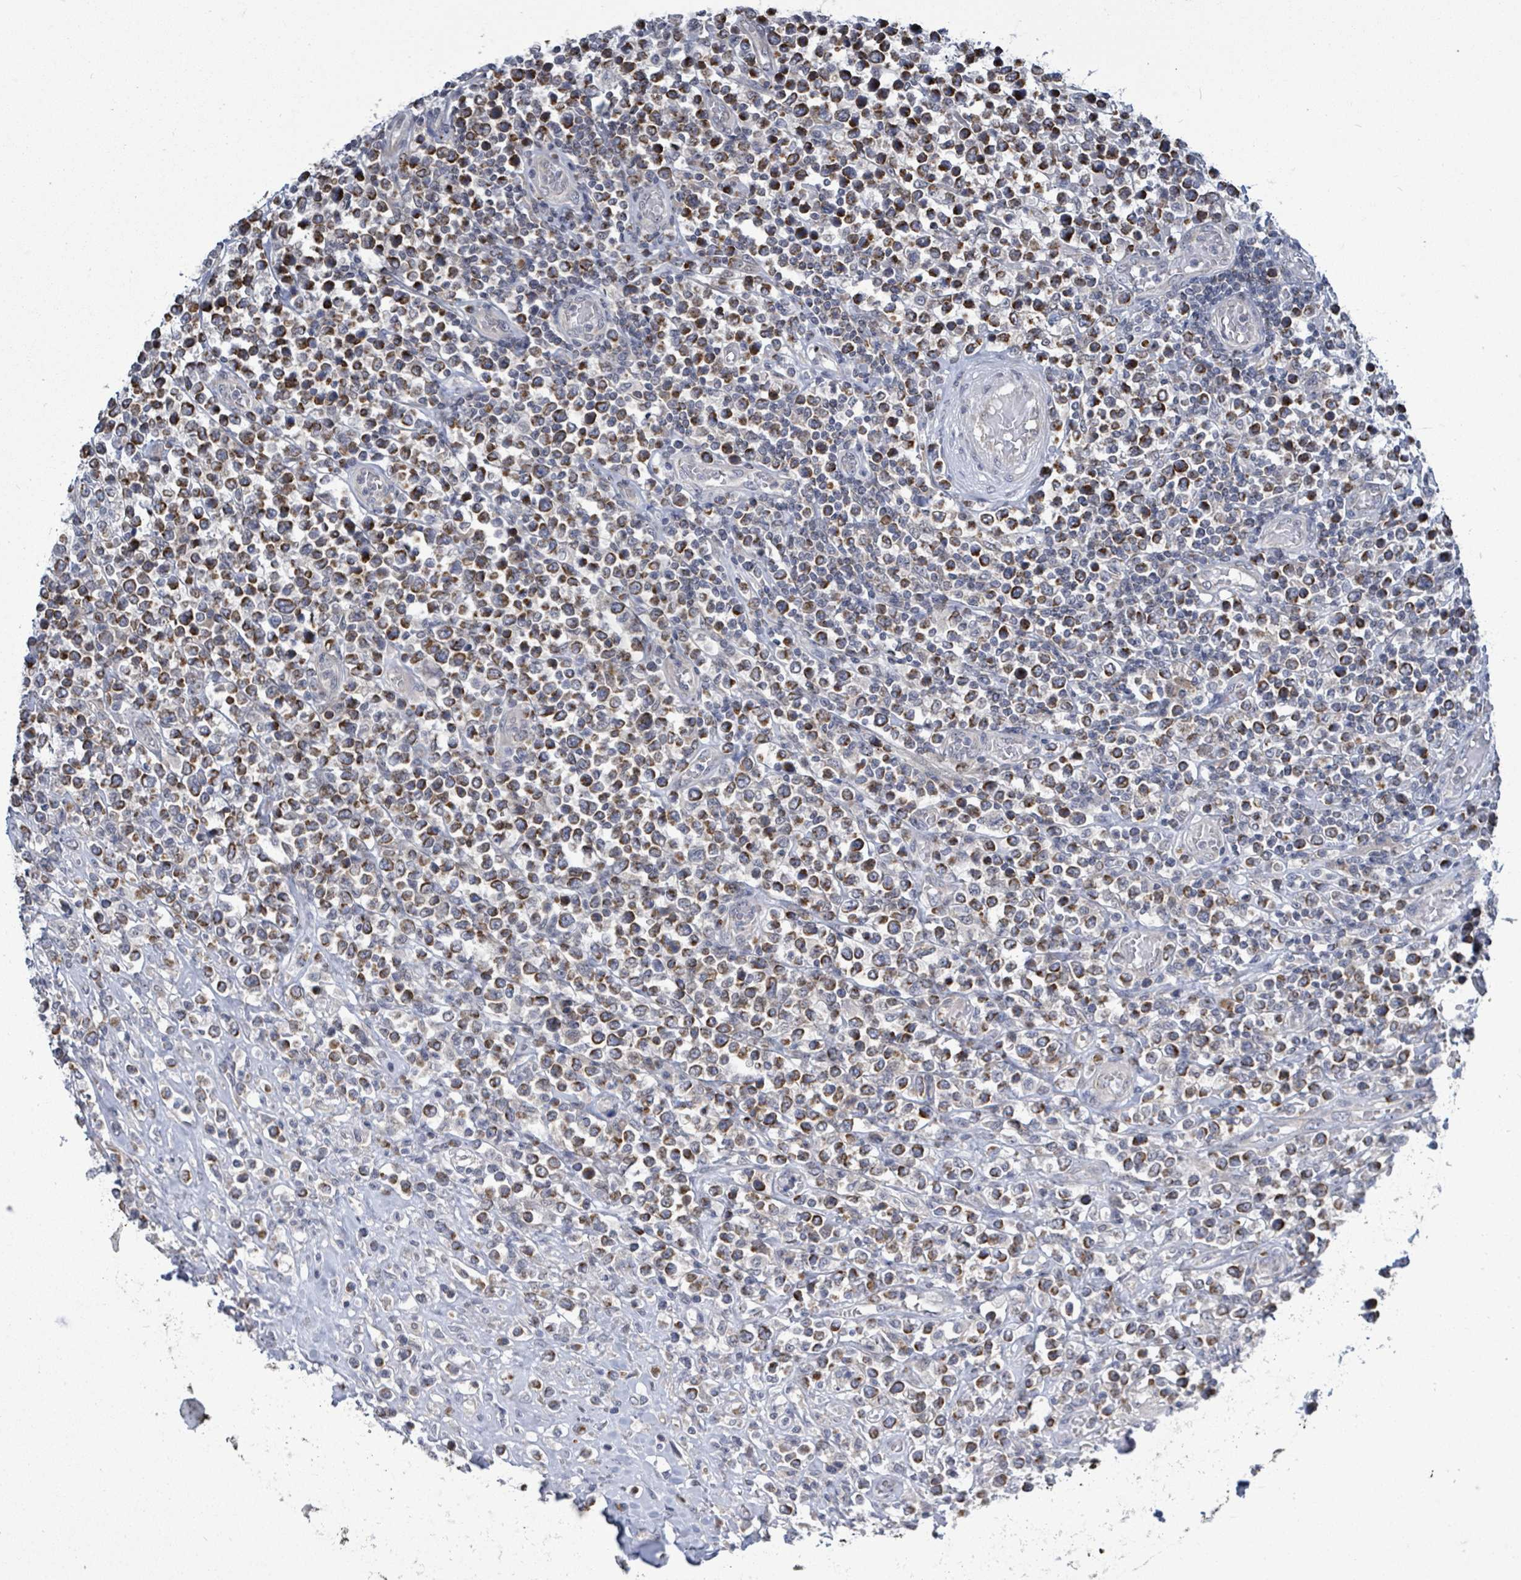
{"staining": {"intensity": "moderate", "quantity": ">75%", "location": "cytoplasmic/membranous"}, "tissue": "lymphoma", "cell_type": "Tumor cells", "image_type": "cancer", "snomed": [{"axis": "morphology", "description": "Malignant lymphoma, non-Hodgkin's type, High grade"}, {"axis": "topography", "description": "Soft tissue"}], "caption": "Lymphoma stained with a brown dye shows moderate cytoplasmic/membranous positive staining in approximately >75% of tumor cells.", "gene": "COQ10B", "patient": {"sex": "female", "age": 56}}